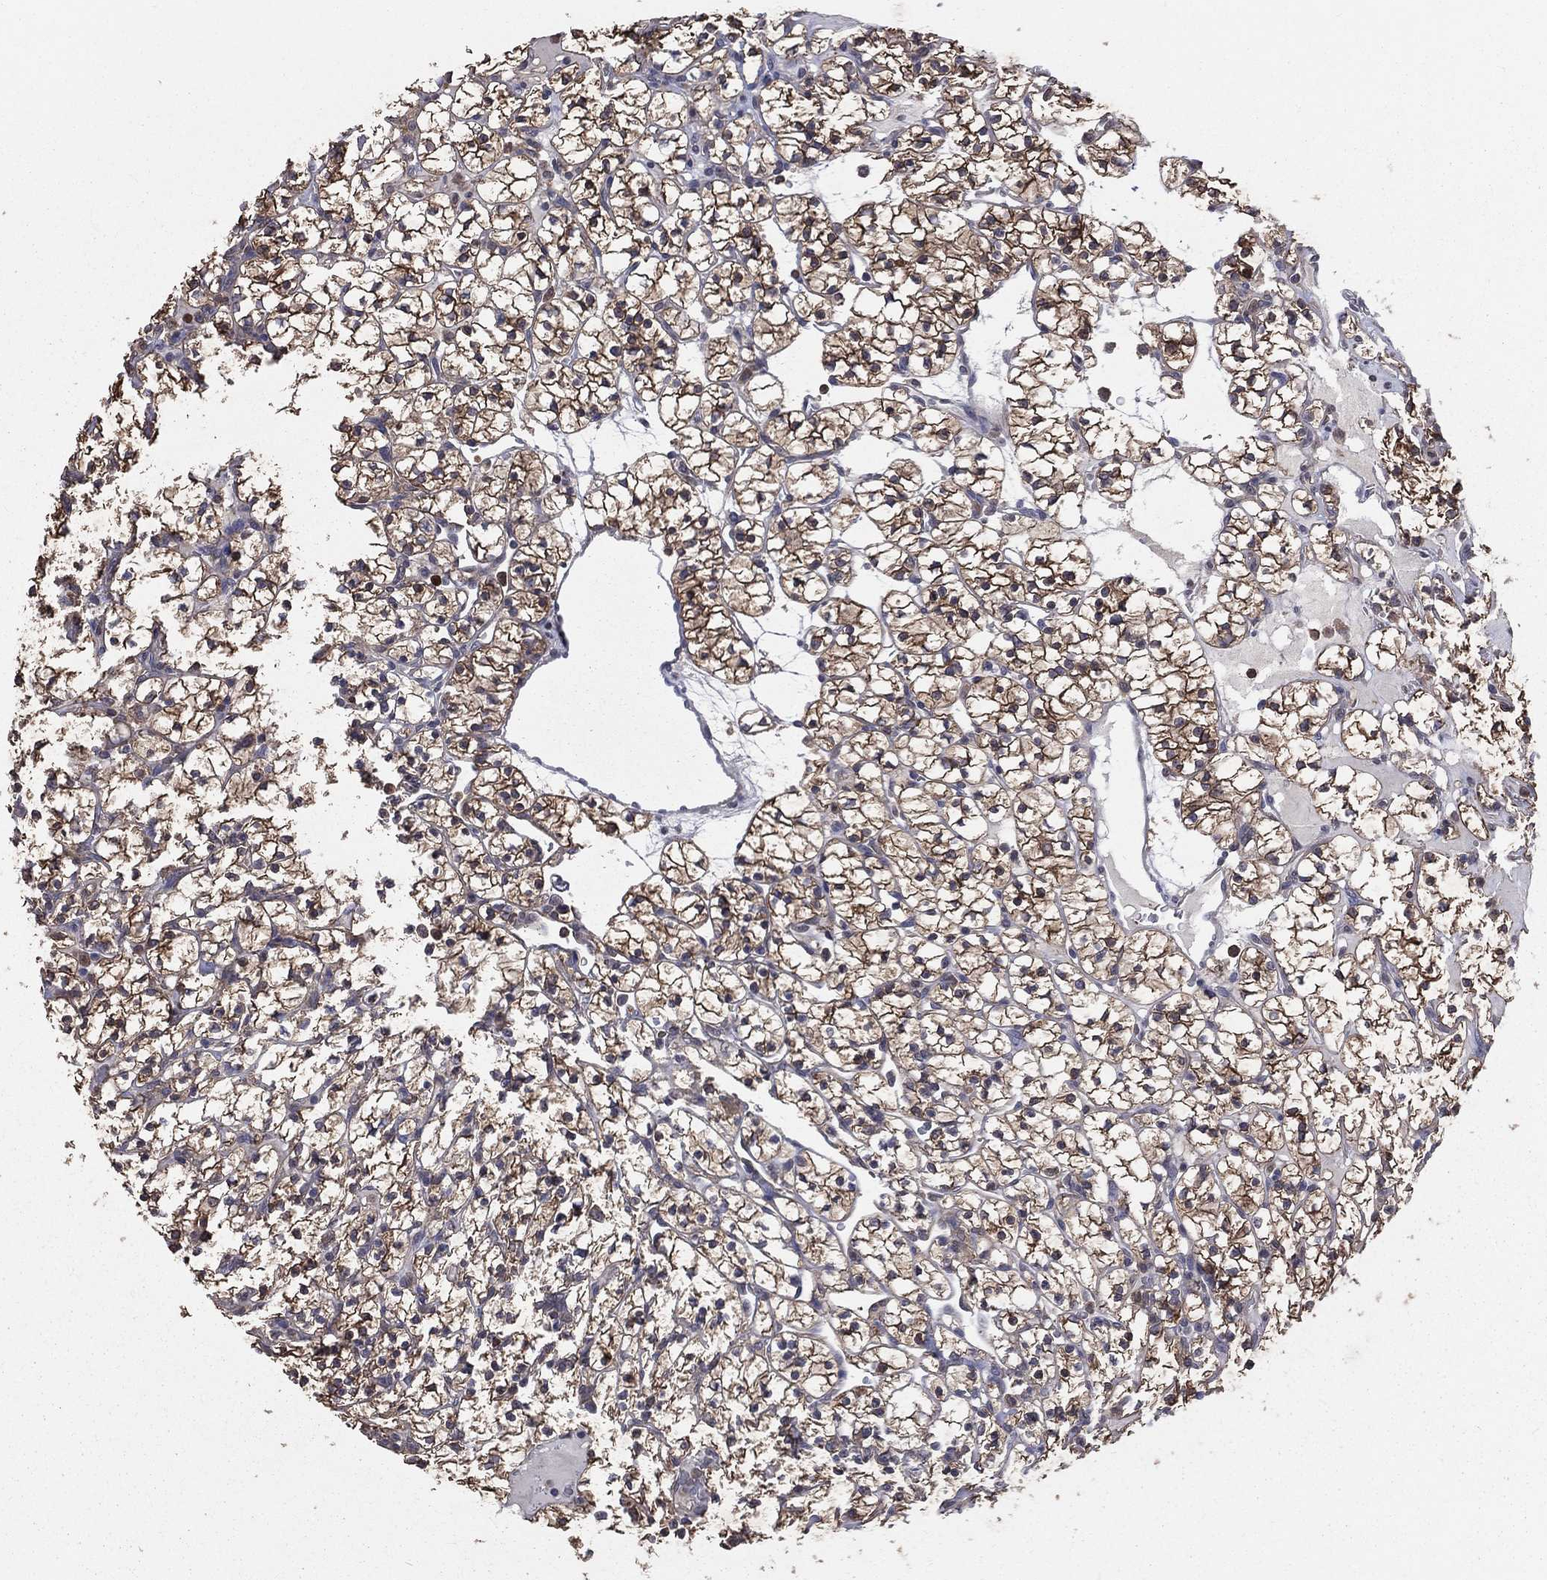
{"staining": {"intensity": "moderate", "quantity": ">75%", "location": "cytoplasmic/membranous"}, "tissue": "renal cancer", "cell_type": "Tumor cells", "image_type": "cancer", "snomed": [{"axis": "morphology", "description": "Adenocarcinoma, NOS"}, {"axis": "topography", "description": "Kidney"}], "caption": "IHC histopathology image of human renal cancer (adenocarcinoma) stained for a protein (brown), which displays medium levels of moderate cytoplasmic/membranous staining in approximately >75% of tumor cells.", "gene": "TBC1D2", "patient": {"sex": "female", "age": 89}}